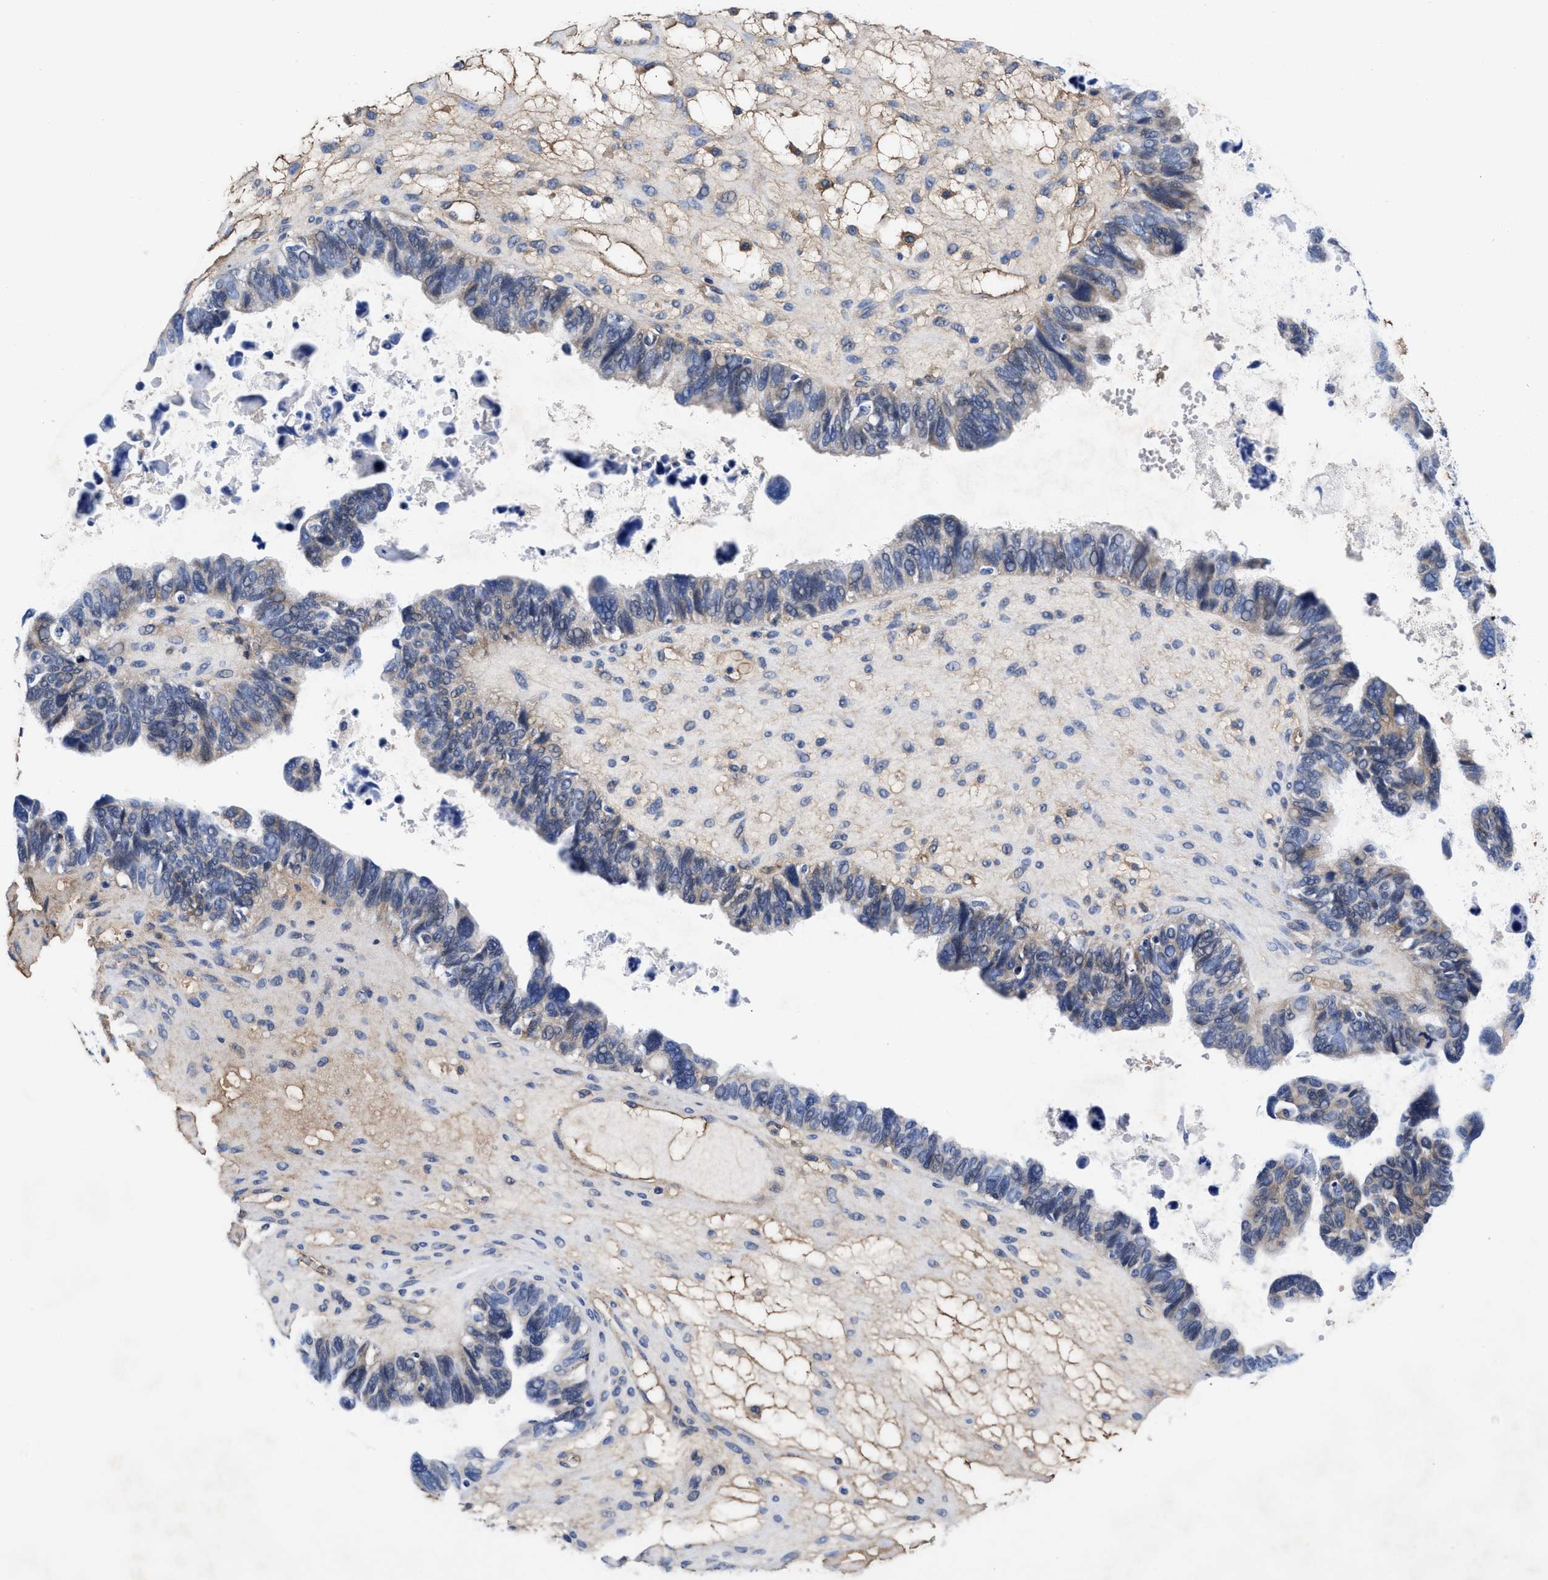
{"staining": {"intensity": "weak", "quantity": "<25%", "location": "cytoplasmic/membranous"}, "tissue": "ovarian cancer", "cell_type": "Tumor cells", "image_type": "cancer", "snomed": [{"axis": "morphology", "description": "Cystadenocarcinoma, serous, NOS"}, {"axis": "topography", "description": "Ovary"}], "caption": "Human serous cystadenocarcinoma (ovarian) stained for a protein using immunohistochemistry (IHC) reveals no positivity in tumor cells.", "gene": "DHRS13", "patient": {"sex": "female", "age": 79}}